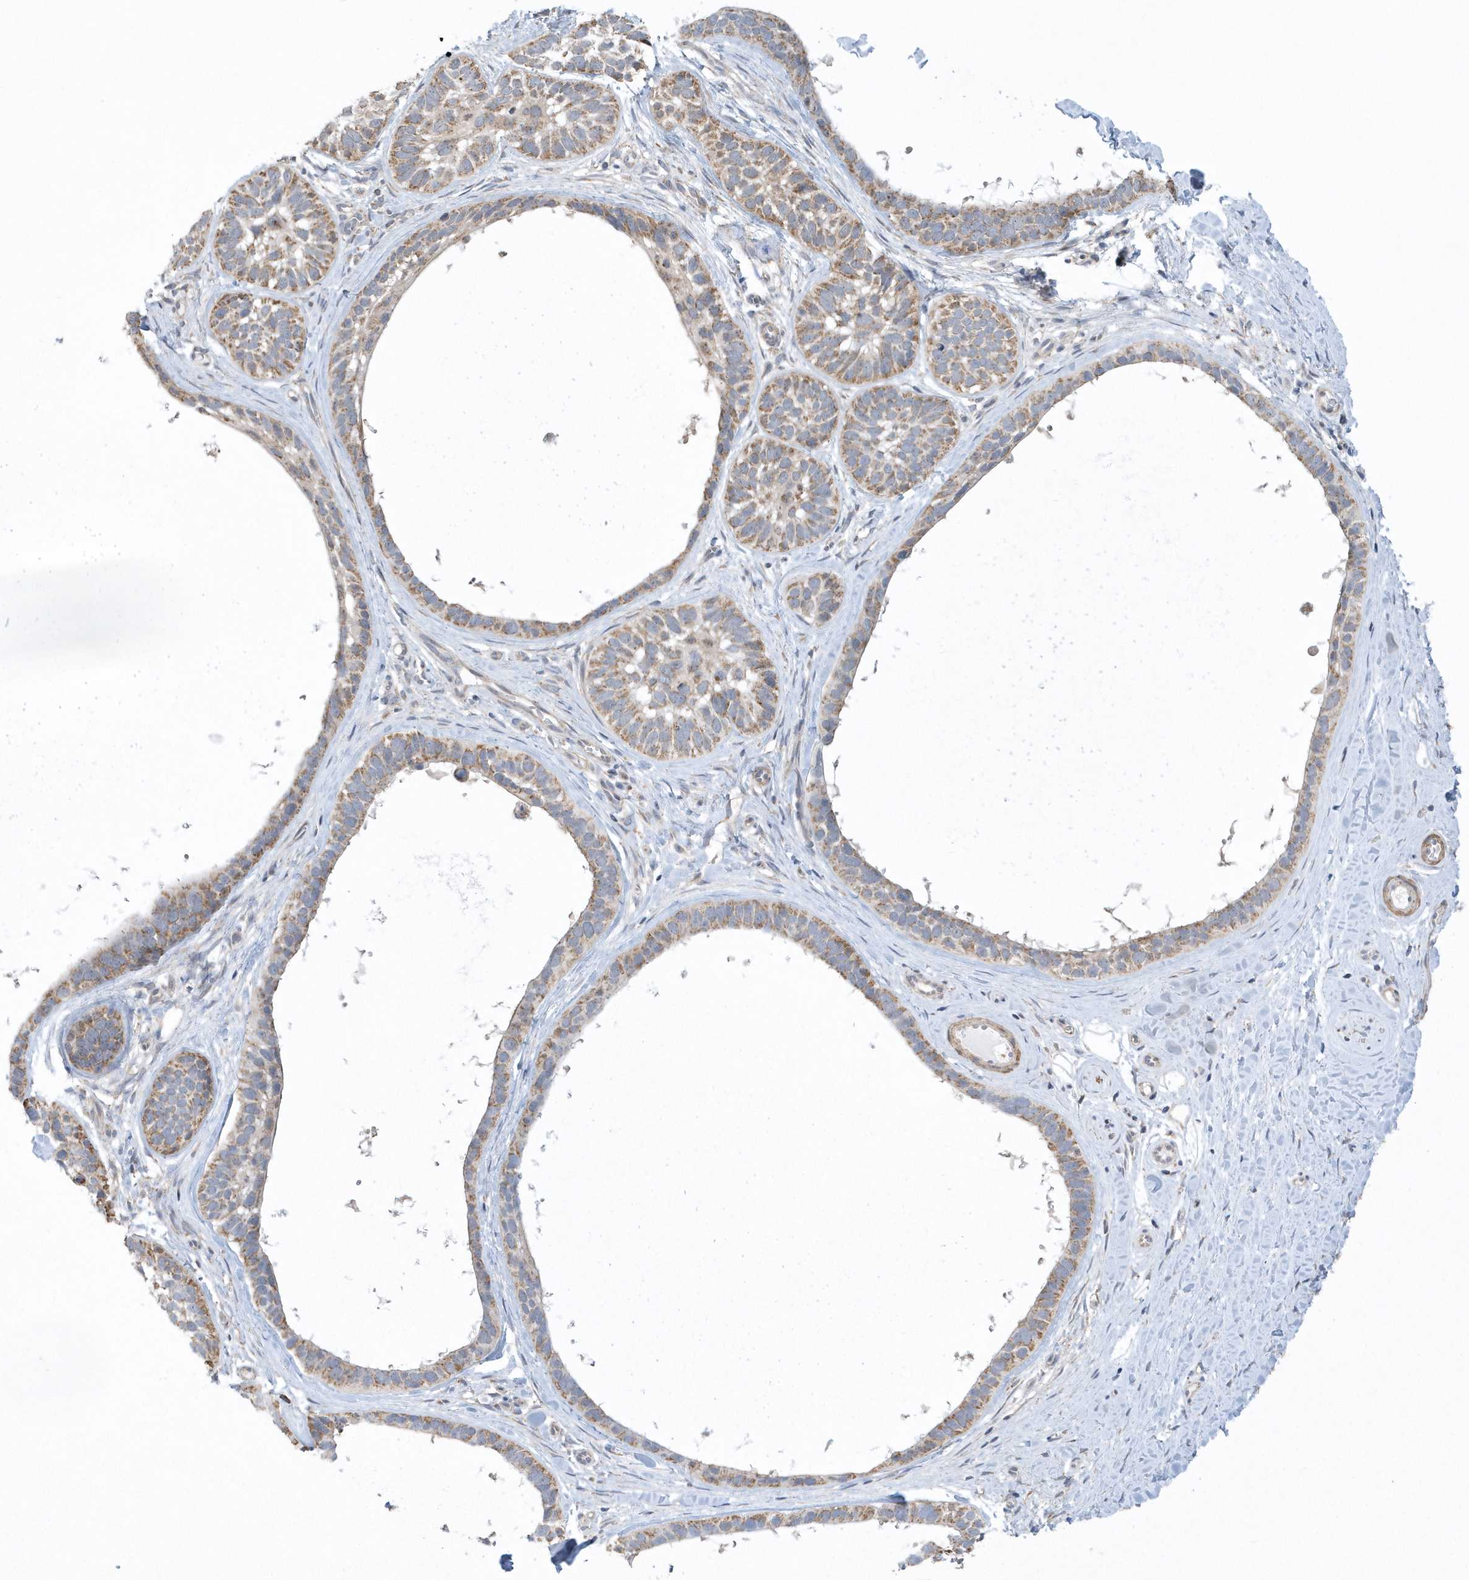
{"staining": {"intensity": "moderate", "quantity": ">75%", "location": "cytoplasmic/membranous"}, "tissue": "skin cancer", "cell_type": "Tumor cells", "image_type": "cancer", "snomed": [{"axis": "morphology", "description": "Basal cell carcinoma"}, {"axis": "topography", "description": "Skin"}], "caption": "DAB immunohistochemical staining of skin cancer (basal cell carcinoma) displays moderate cytoplasmic/membranous protein staining in approximately >75% of tumor cells. (DAB (3,3'-diaminobenzidine) = brown stain, brightfield microscopy at high magnification).", "gene": "SLX9", "patient": {"sex": "male", "age": 62}}